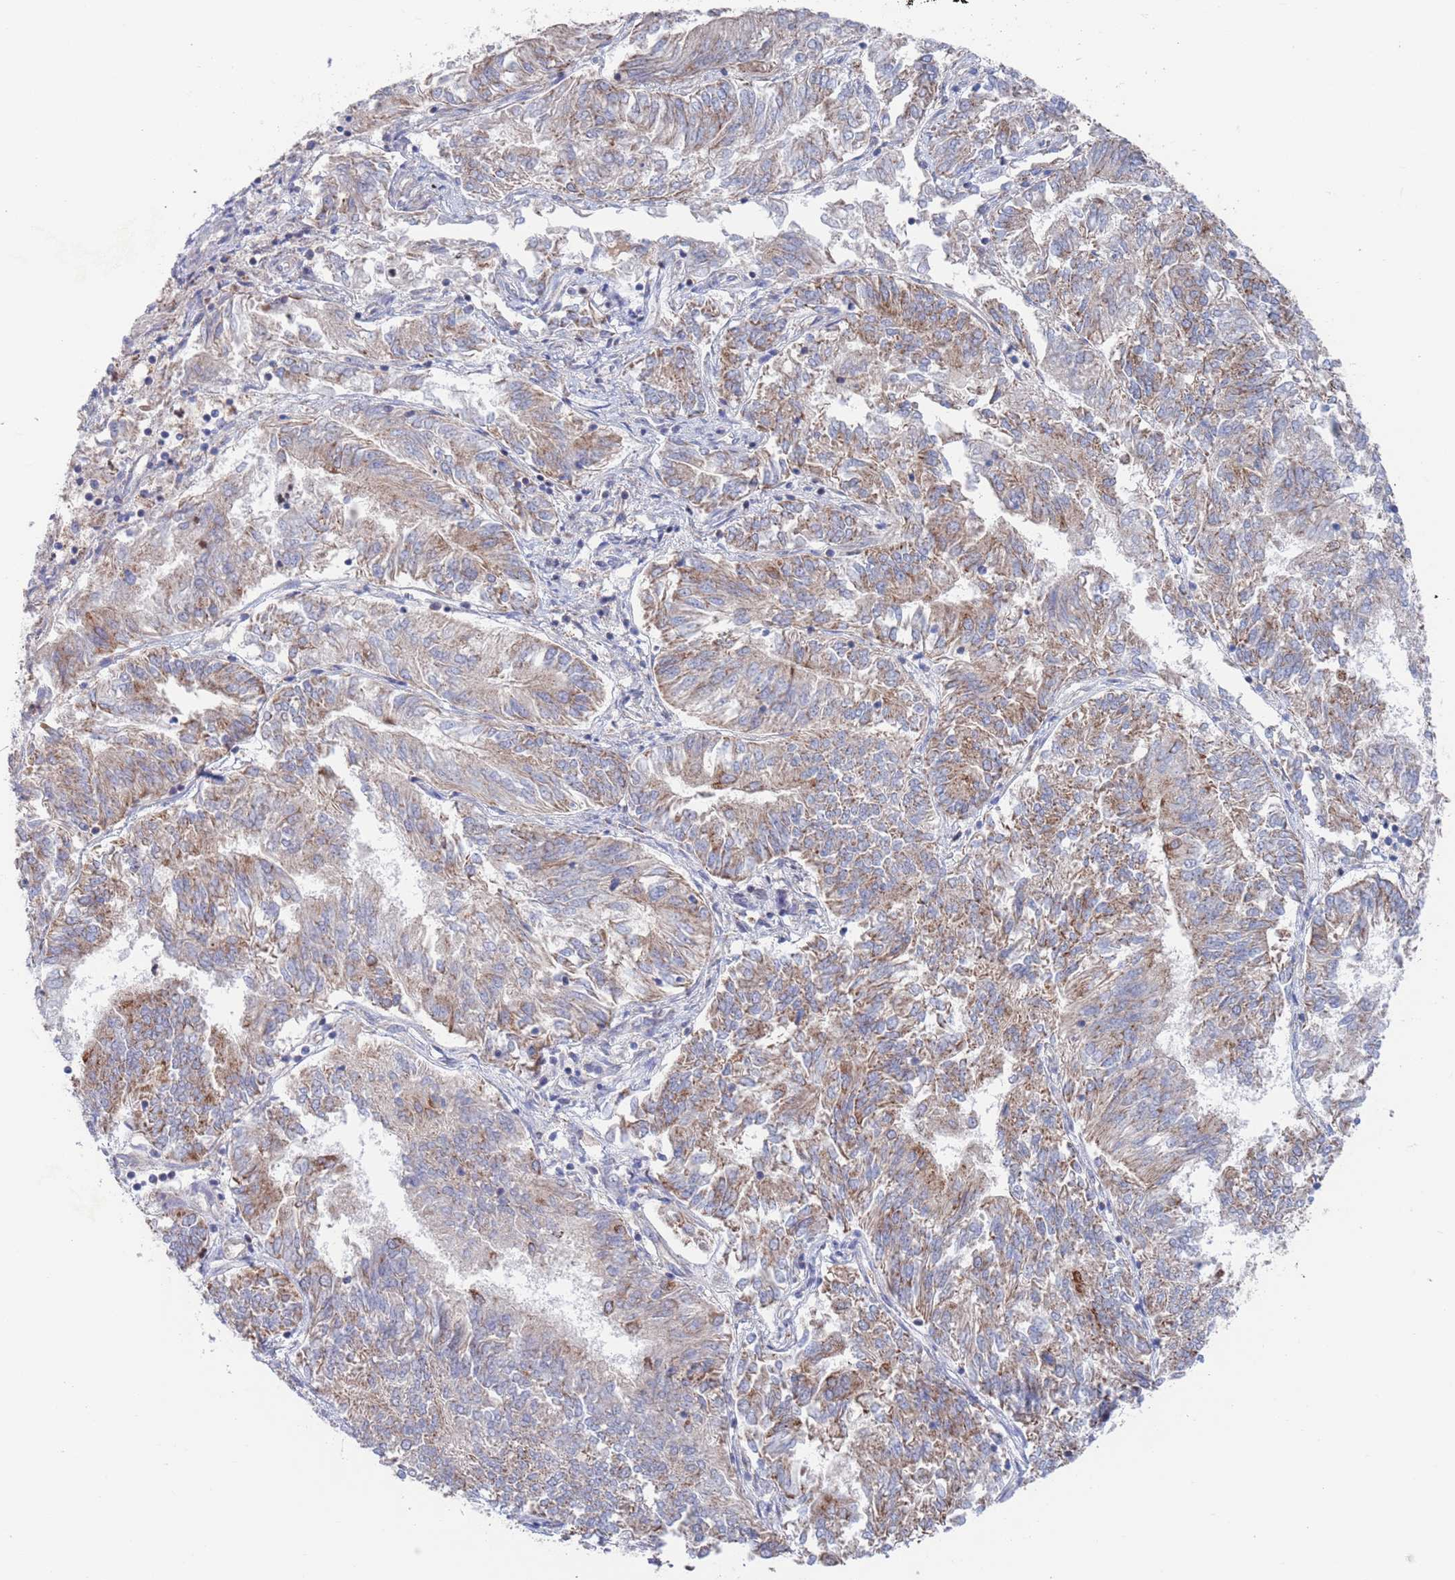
{"staining": {"intensity": "weak", "quantity": "25%-75%", "location": "cytoplasmic/membranous"}, "tissue": "endometrial cancer", "cell_type": "Tumor cells", "image_type": "cancer", "snomed": [{"axis": "morphology", "description": "Adenocarcinoma, NOS"}, {"axis": "topography", "description": "Endometrium"}], "caption": "The micrograph displays staining of endometrial cancer, revealing weak cytoplasmic/membranous protein positivity (brown color) within tumor cells.", "gene": "CHCHD6", "patient": {"sex": "female", "age": 58}}